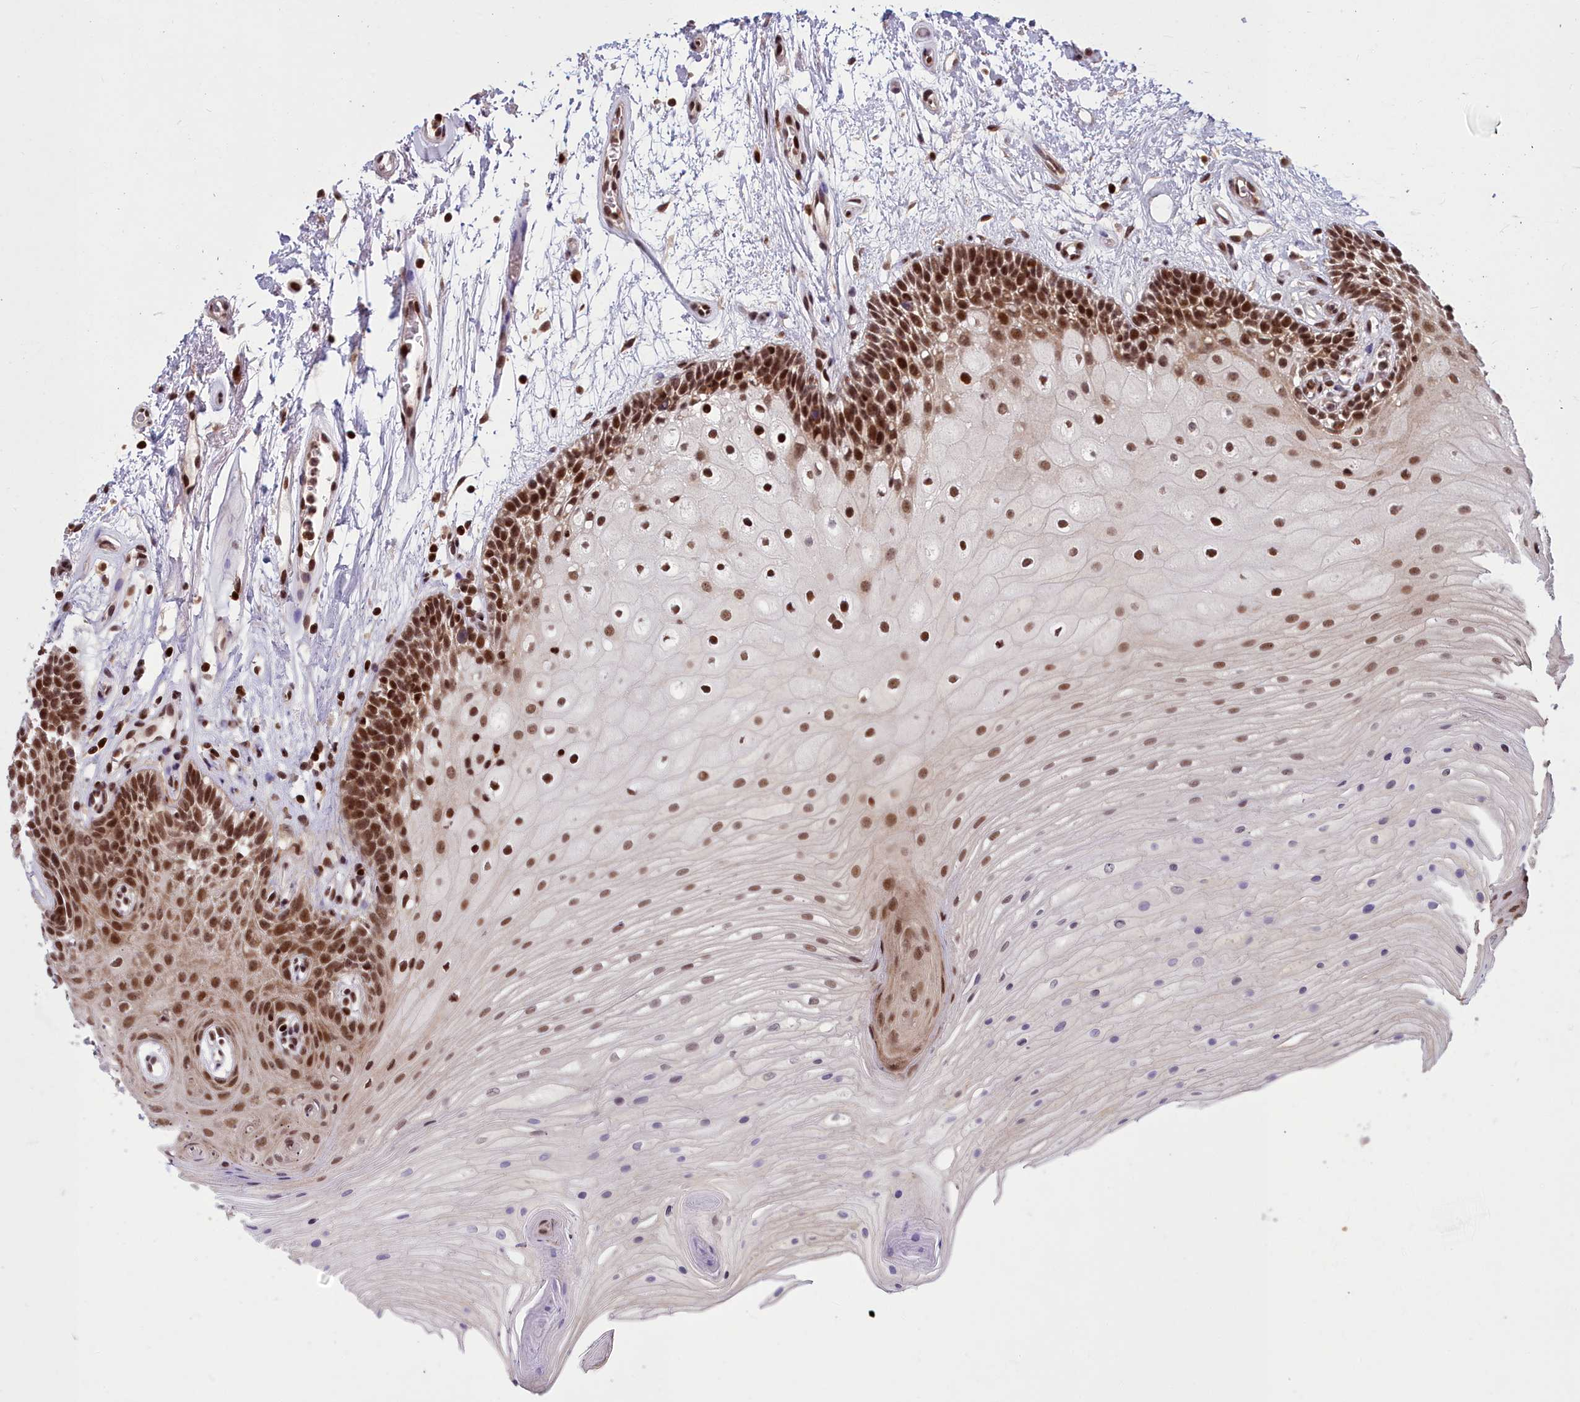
{"staining": {"intensity": "strong", "quantity": ">75%", "location": "nuclear"}, "tissue": "oral mucosa", "cell_type": "Squamous epithelial cells", "image_type": "normal", "snomed": [{"axis": "morphology", "description": "Normal tissue, NOS"}, {"axis": "topography", "description": "Oral tissue"}], "caption": "Protein staining of unremarkable oral mucosa displays strong nuclear positivity in approximately >75% of squamous epithelial cells.", "gene": "GMEB1", "patient": {"sex": "female", "age": 80}}